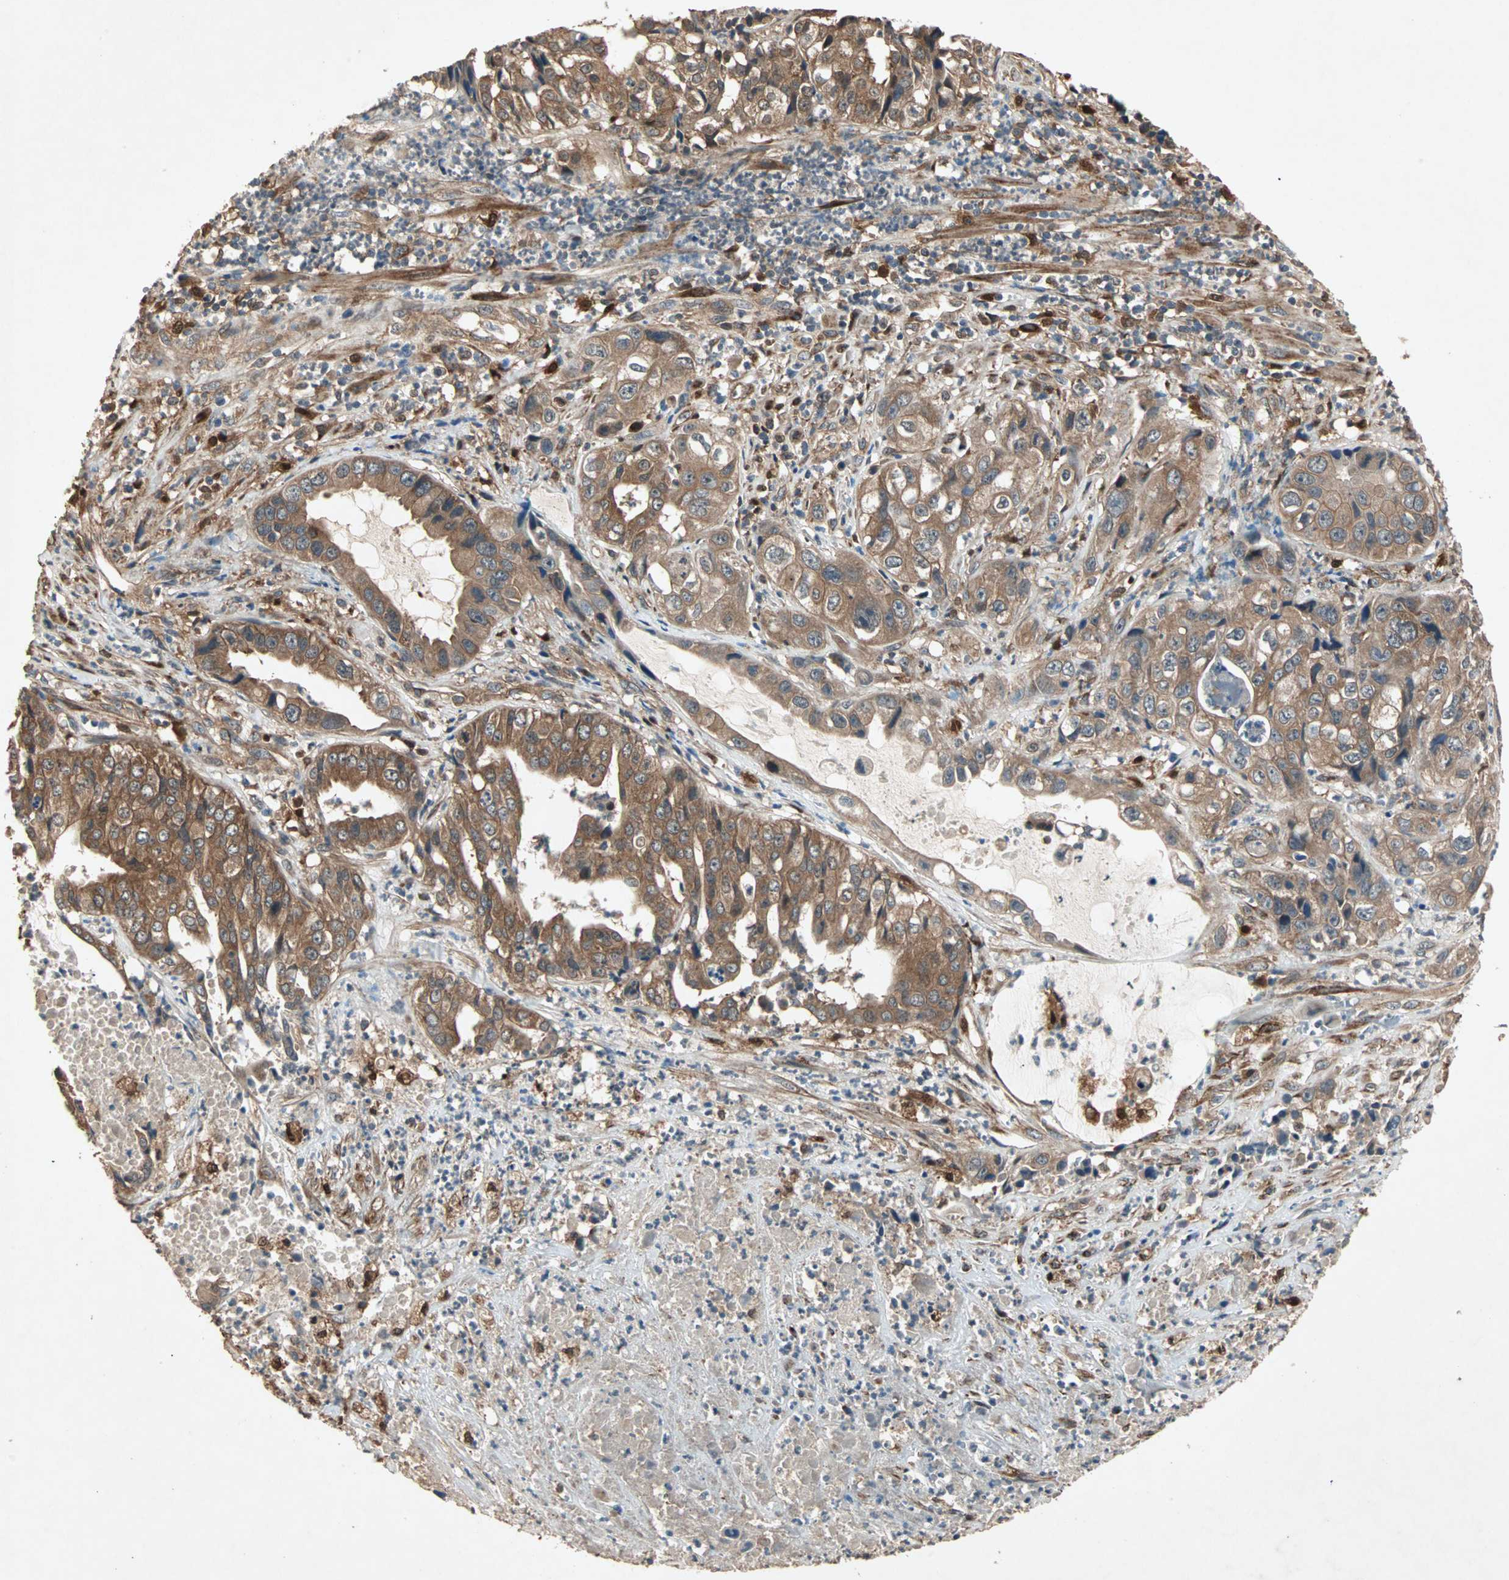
{"staining": {"intensity": "strong", "quantity": ">75%", "location": "cytoplasmic/membranous"}, "tissue": "liver cancer", "cell_type": "Tumor cells", "image_type": "cancer", "snomed": [{"axis": "morphology", "description": "Cholangiocarcinoma"}, {"axis": "topography", "description": "Liver"}], "caption": "Tumor cells reveal high levels of strong cytoplasmic/membranous staining in about >75% of cells in cholangiocarcinoma (liver).", "gene": "SDSL", "patient": {"sex": "female", "age": 61}}